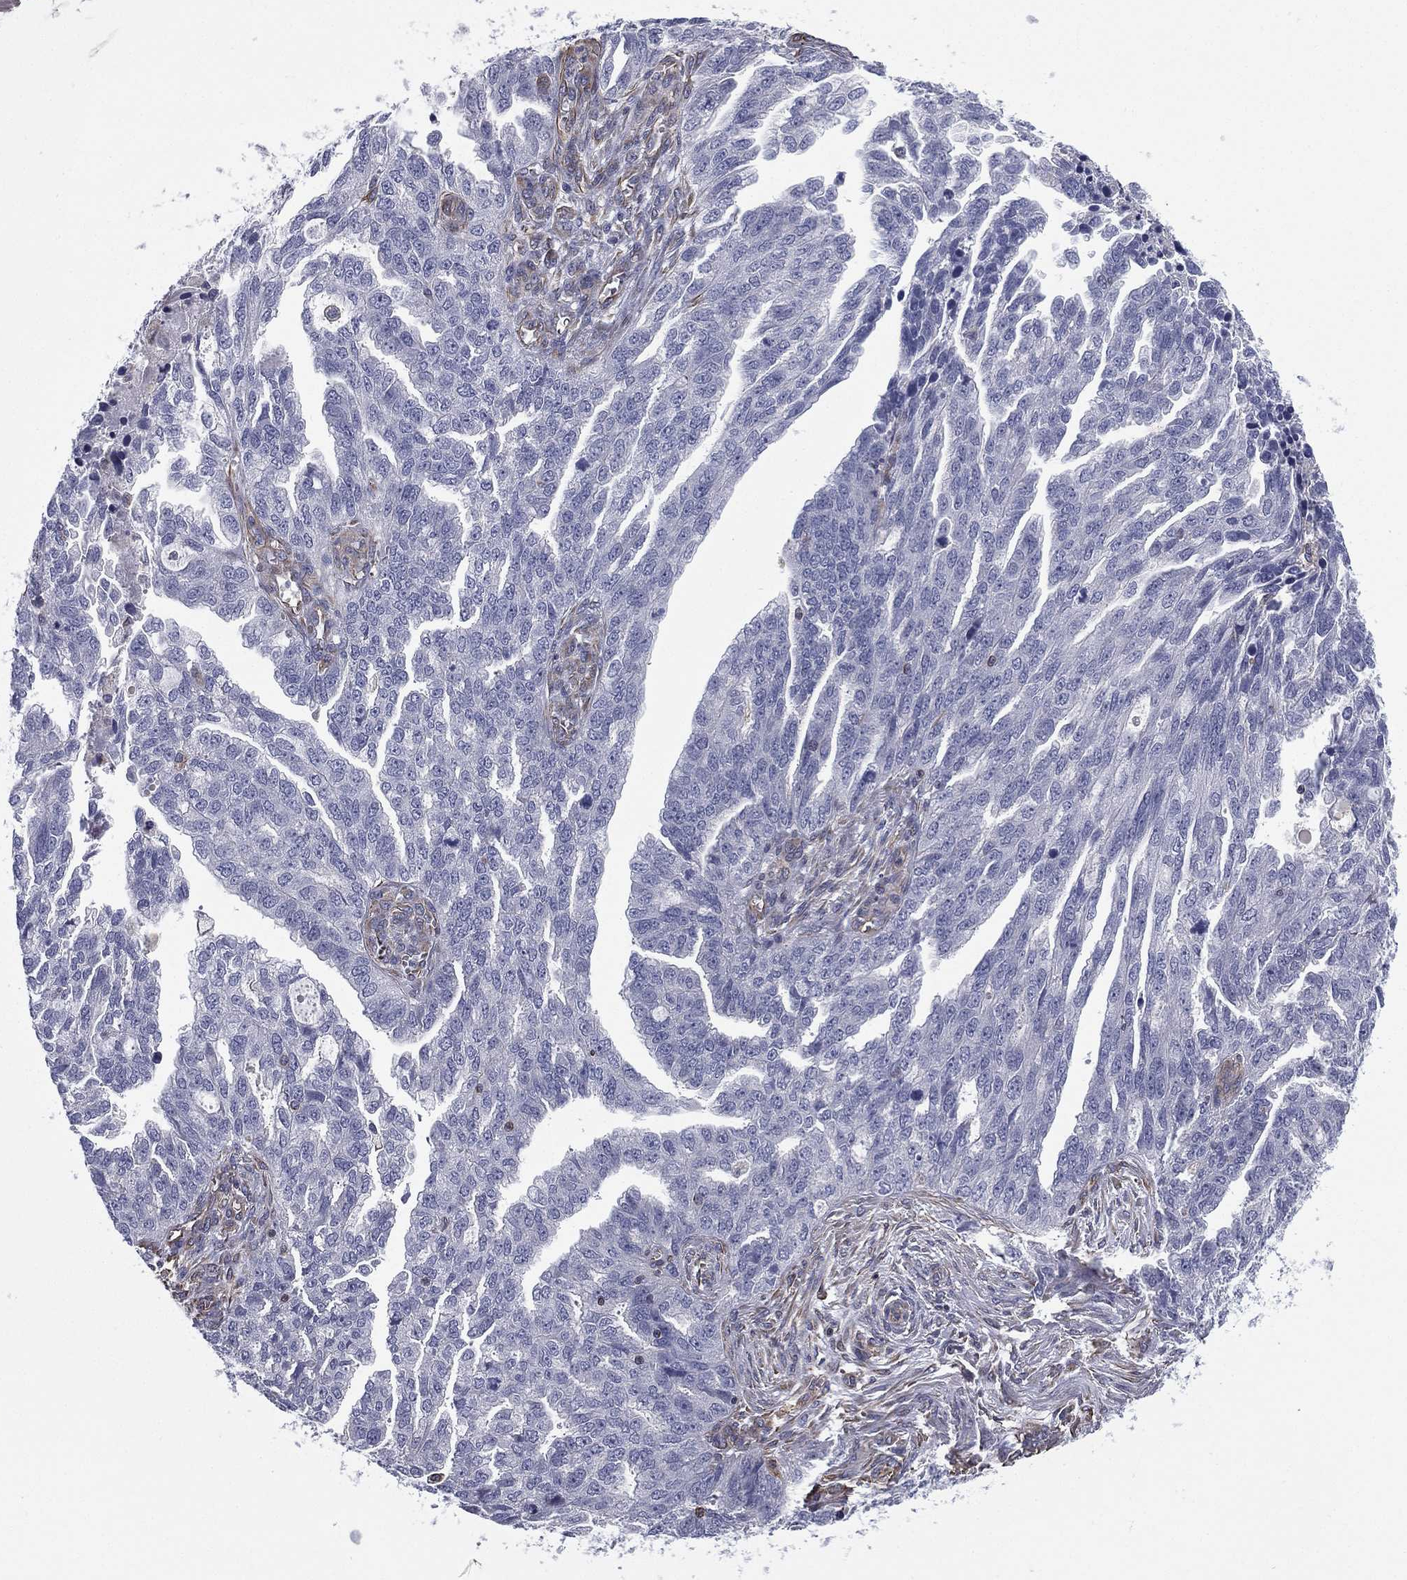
{"staining": {"intensity": "negative", "quantity": "none", "location": "none"}, "tissue": "ovarian cancer", "cell_type": "Tumor cells", "image_type": "cancer", "snomed": [{"axis": "morphology", "description": "Cystadenocarcinoma, serous, NOS"}, {"axis": "topography", "description": "Ovary"}], "caption": "Tumor cells show no significant protein staining in ovarian cancer.", "gene": "SCUBE1", "patient": {"sex": "female", "age": 51}}